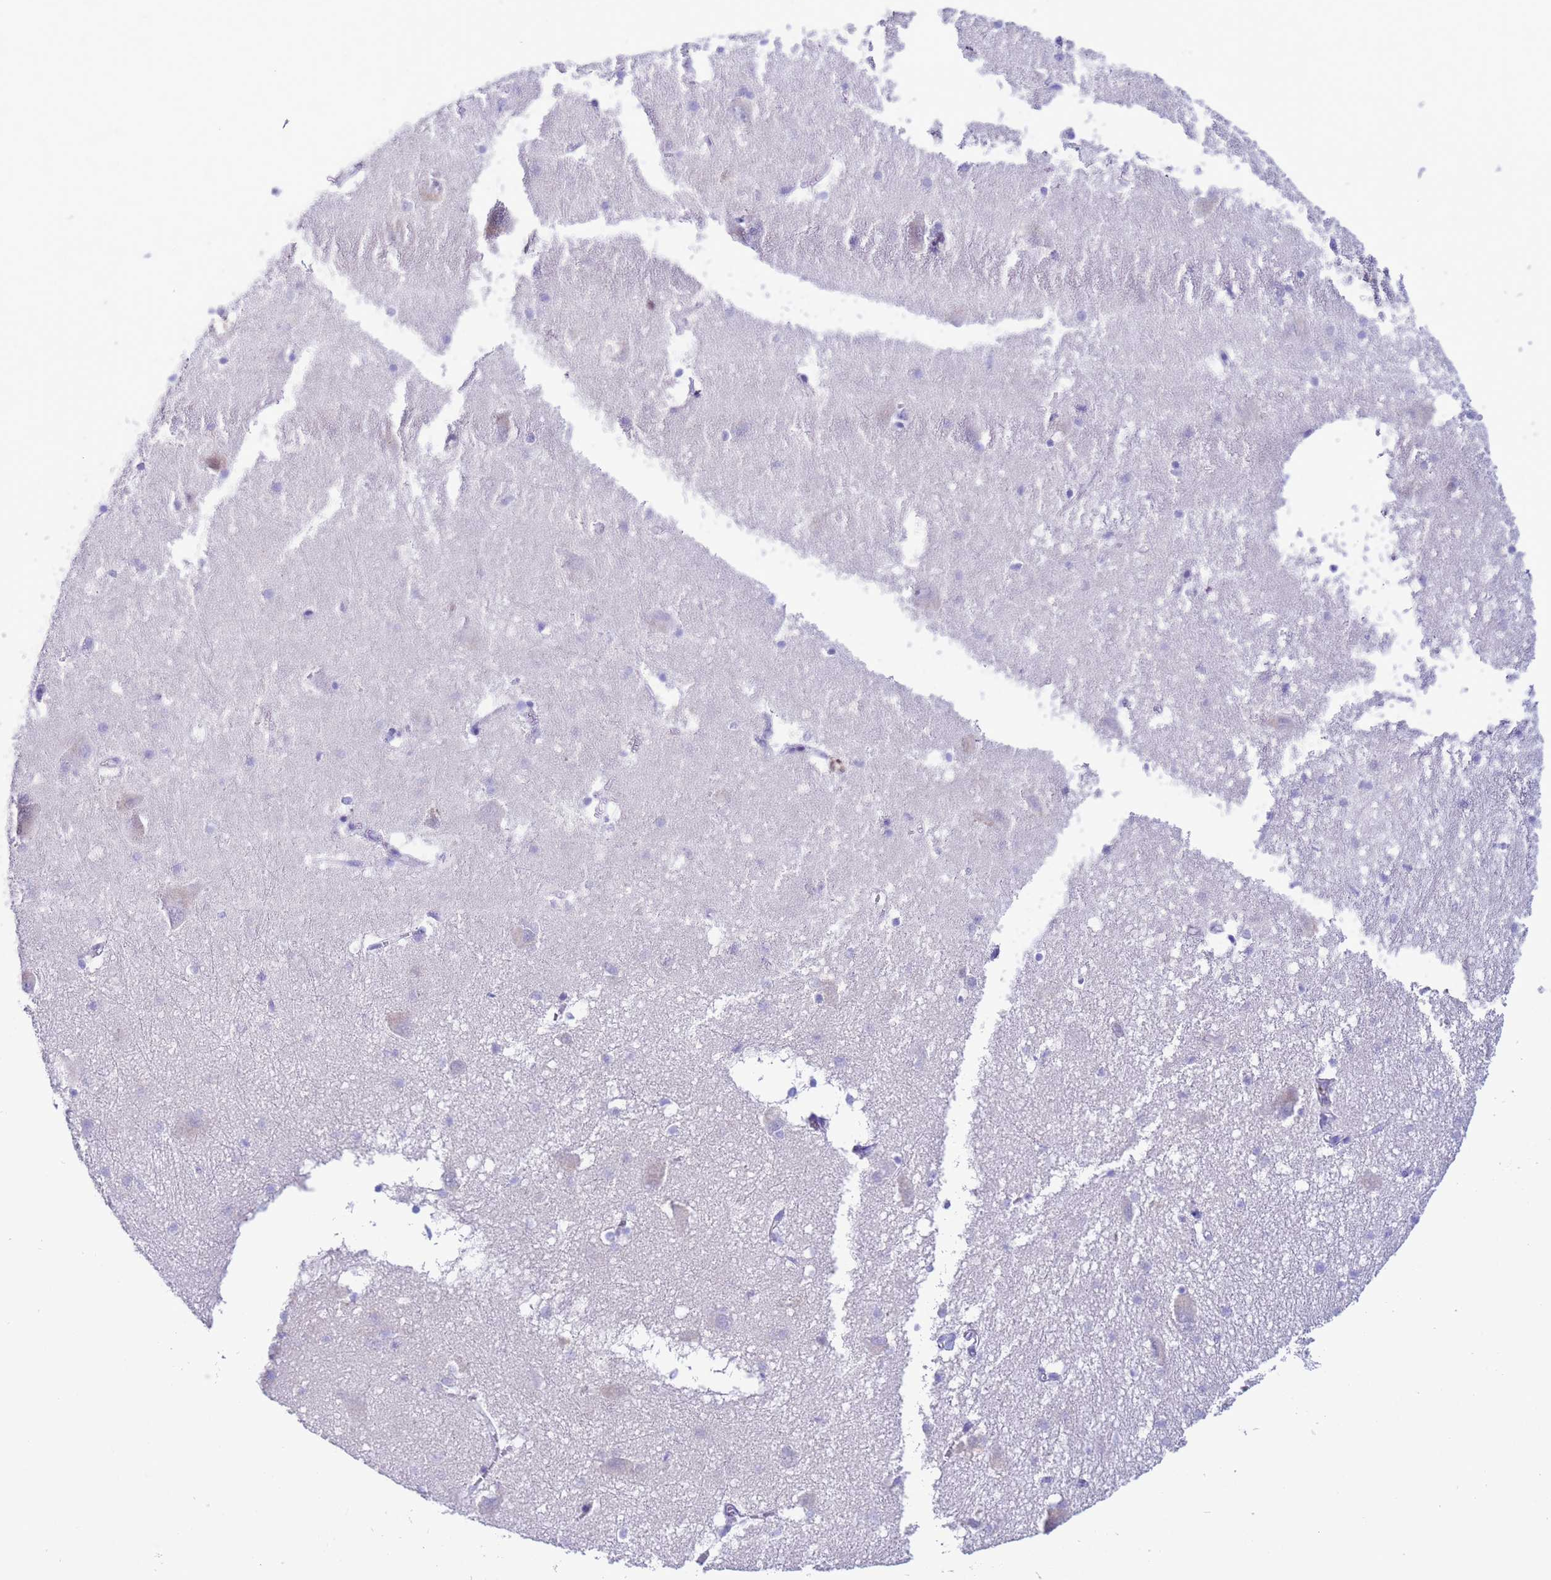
{"staining": {"intensity": "negative", "quantity": "none", "location": "none"}, "tissue": "caudate", "cell_type": "Glial cells", "image_type": "normal", "snomed": [{"axis": "morphology", "description": "Normal tissue, NOS"}, {"axis": "topography", "description": "Lateral ventricle wall"}], "caption": "Glial cells are negative for protein expression in normal human caudate. (Brightfield microscopy of DAB (3,3'-diaminobenzidine) immunohistochemistry (IHC) at high magnification).", "gene": "AKR1C2", "patient": {"sex": "male", "age": 37}}